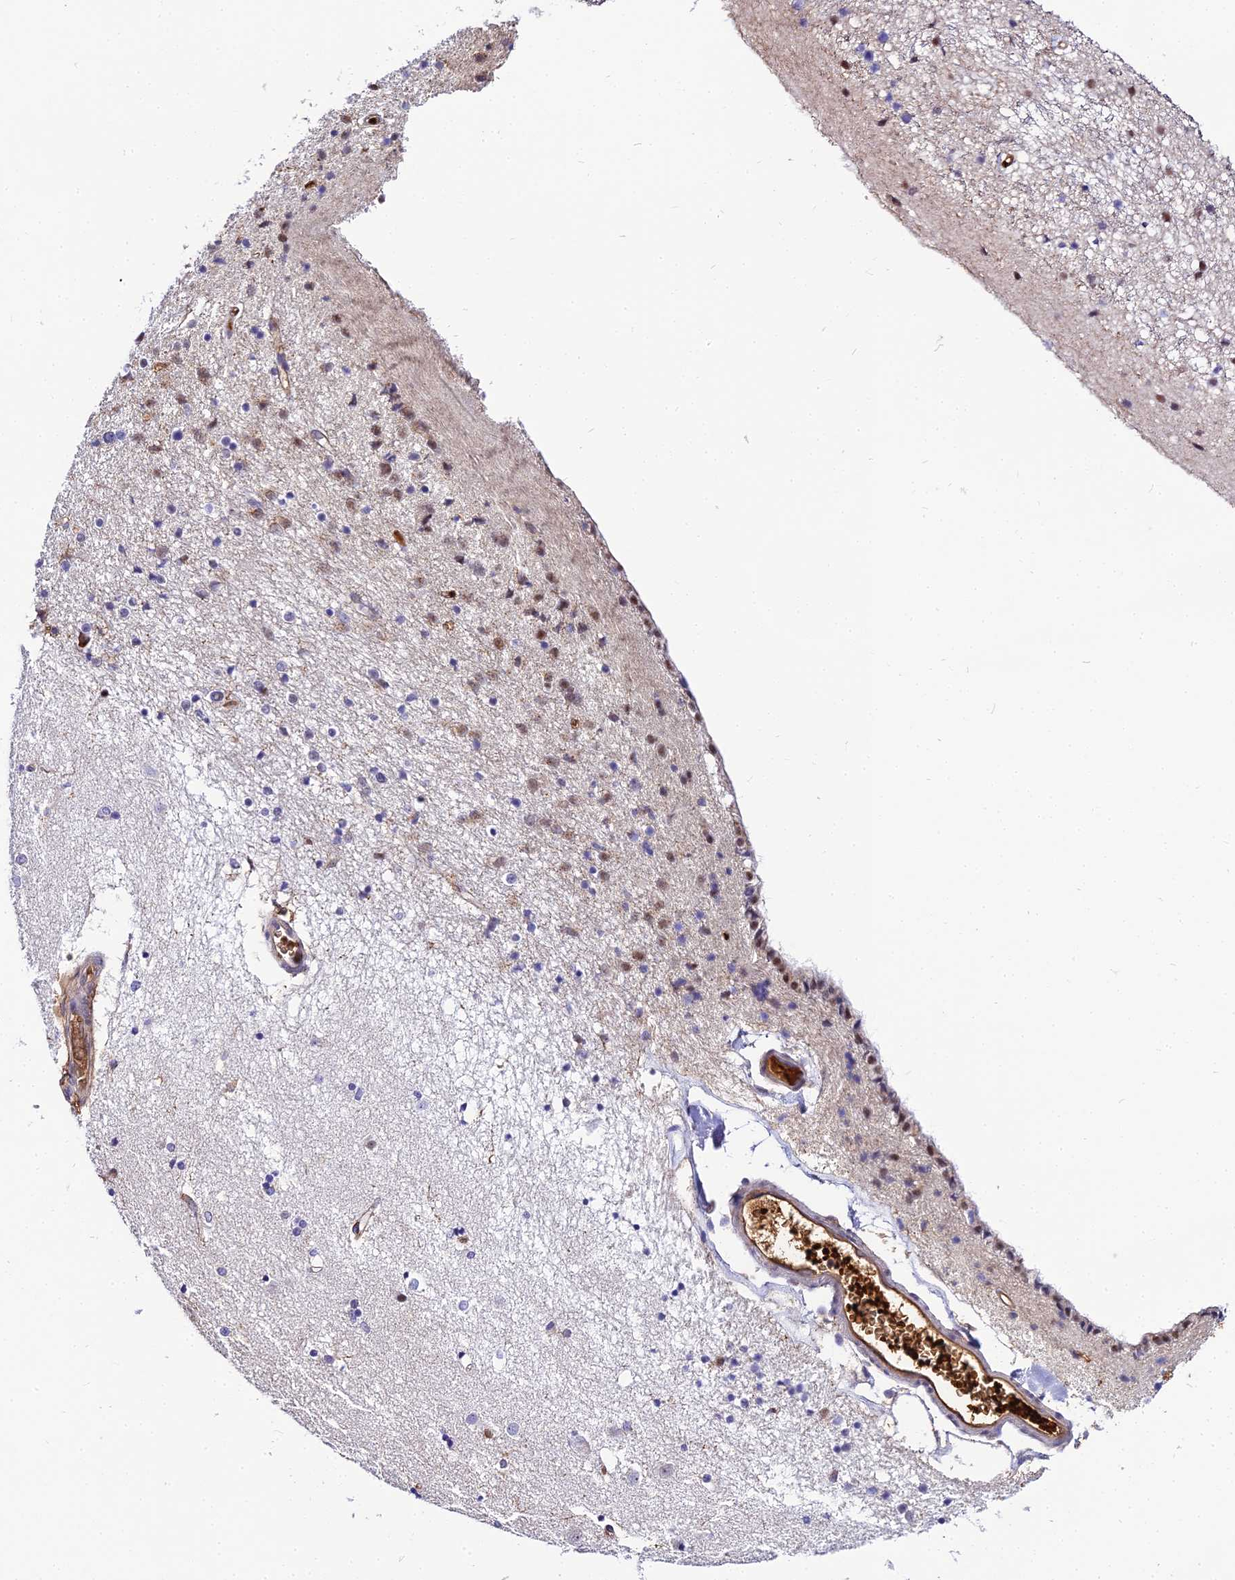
{"staining": {"intensity": "strong", "quantity": "<25%", "location": "nuclear"}, "tissue": "caudate", "cell_type": "Glial cells", "image_type": "normal", "snomed": [{"axis": "morphology", "description": "Normal tissue, NOS"}, {"axis": "topography", "description": "Lateral ventricle wall"}], "caption": "IHC photomicrograph of normal caudate: human caudate stained using immunohistochemistry shows medium levels of strong protein expression localized specifically in the nuclear of glial cells, appearing as a nuclear brown color.", "gene": "BCL9", "patient": {"sex": "female", "age": 54}}